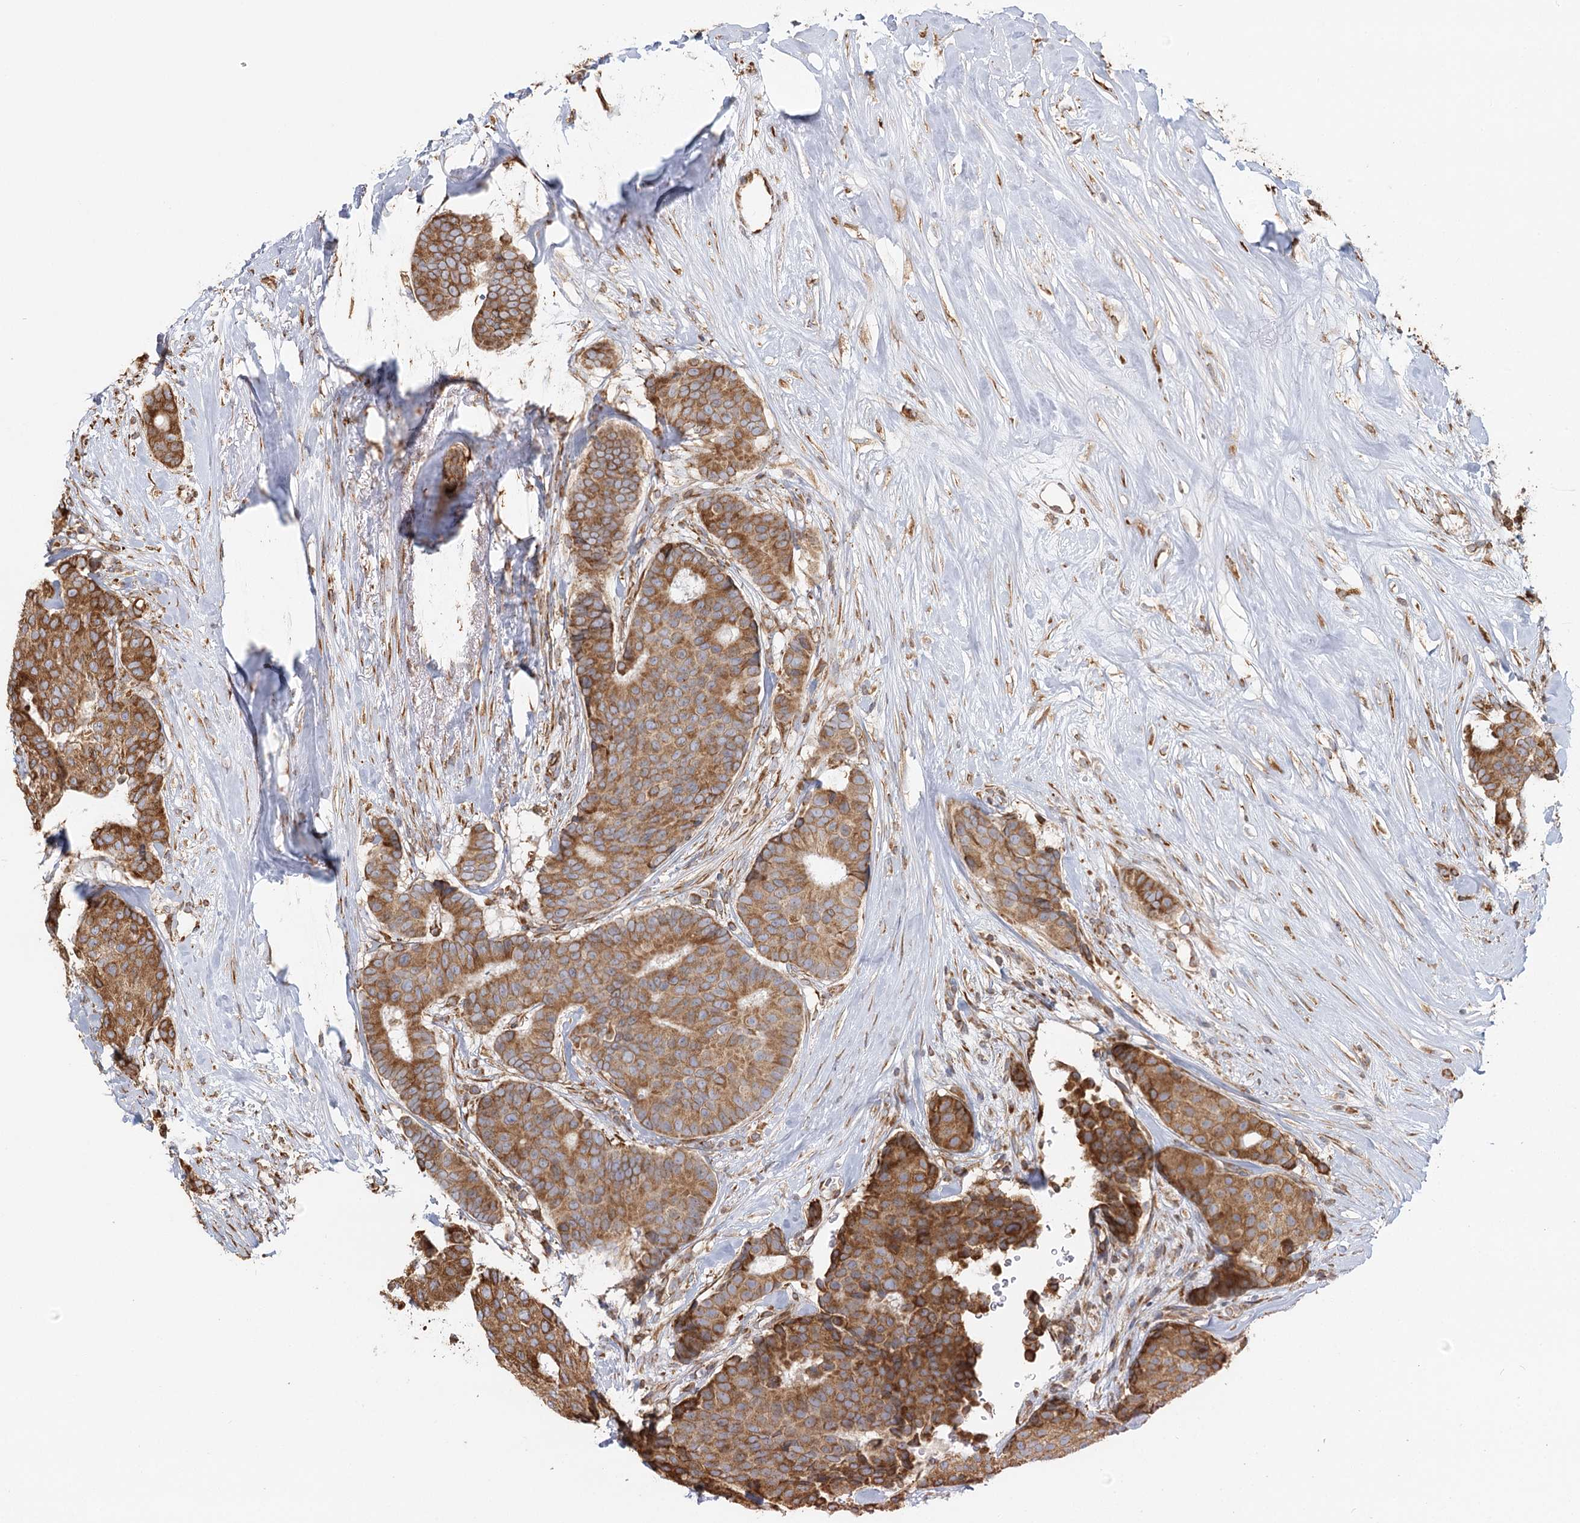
{"staining": {"intensity": "moderate", "quantity": ">75%", "location": "cytoplasmic/membranous"}, "tissue": "breast cancer", "cell_type": "Tumor cells", "image_type": "cancer", "snomed": [{"axis": "morphology", "description": "Duct carcinoma"}, {"axis": "topography", "description": "Breast"}], "caption": "Breast cancer stained with a protein marker exhibits moderate staining in tumor cells.", "gene": "TAS1R1", "patient": {"sex": "female", "age": 75}}